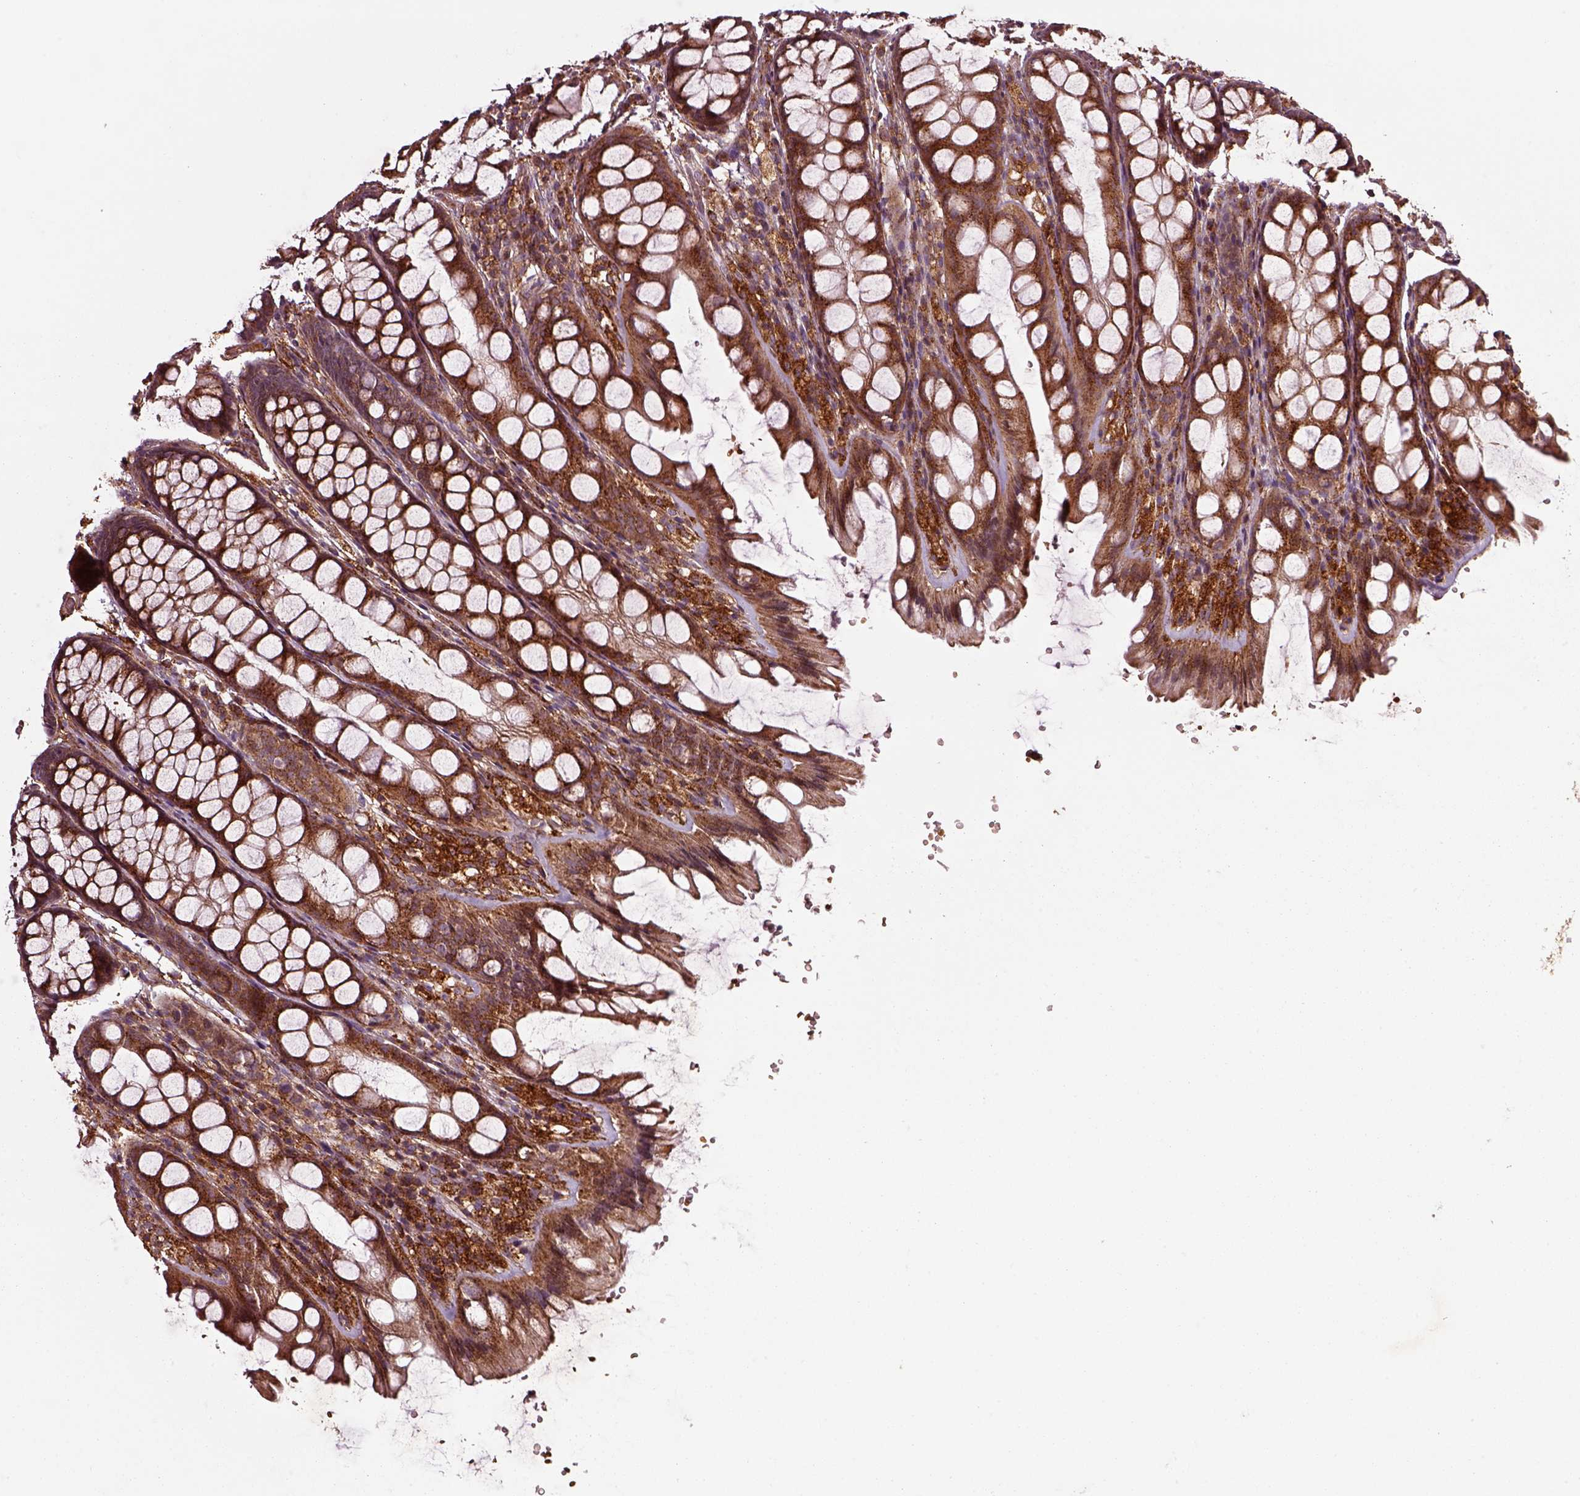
{"staining": {"intensity": "moderate", "quantity": ">75%", "location": "cytoplasmic/membranous"}, "tissue": "colon", "cell_type": "Endothelial cells", "image_type": "normal", "snomed": [{"axis": "morphology", "description": "Normal tissue, NOS"}, {"axis": "topography", "description": "Colon"}], "caption": "Benign colon demonstrates moderate cytoplasmic/membranous expression in about >75% of endothelial cells, visualized by immunohistochemistry. (DAB = brown stain, brightfield microscopy at high magnification).", "gene": "WASHC2A", "patient": {"sex": "male", "age": 47}}